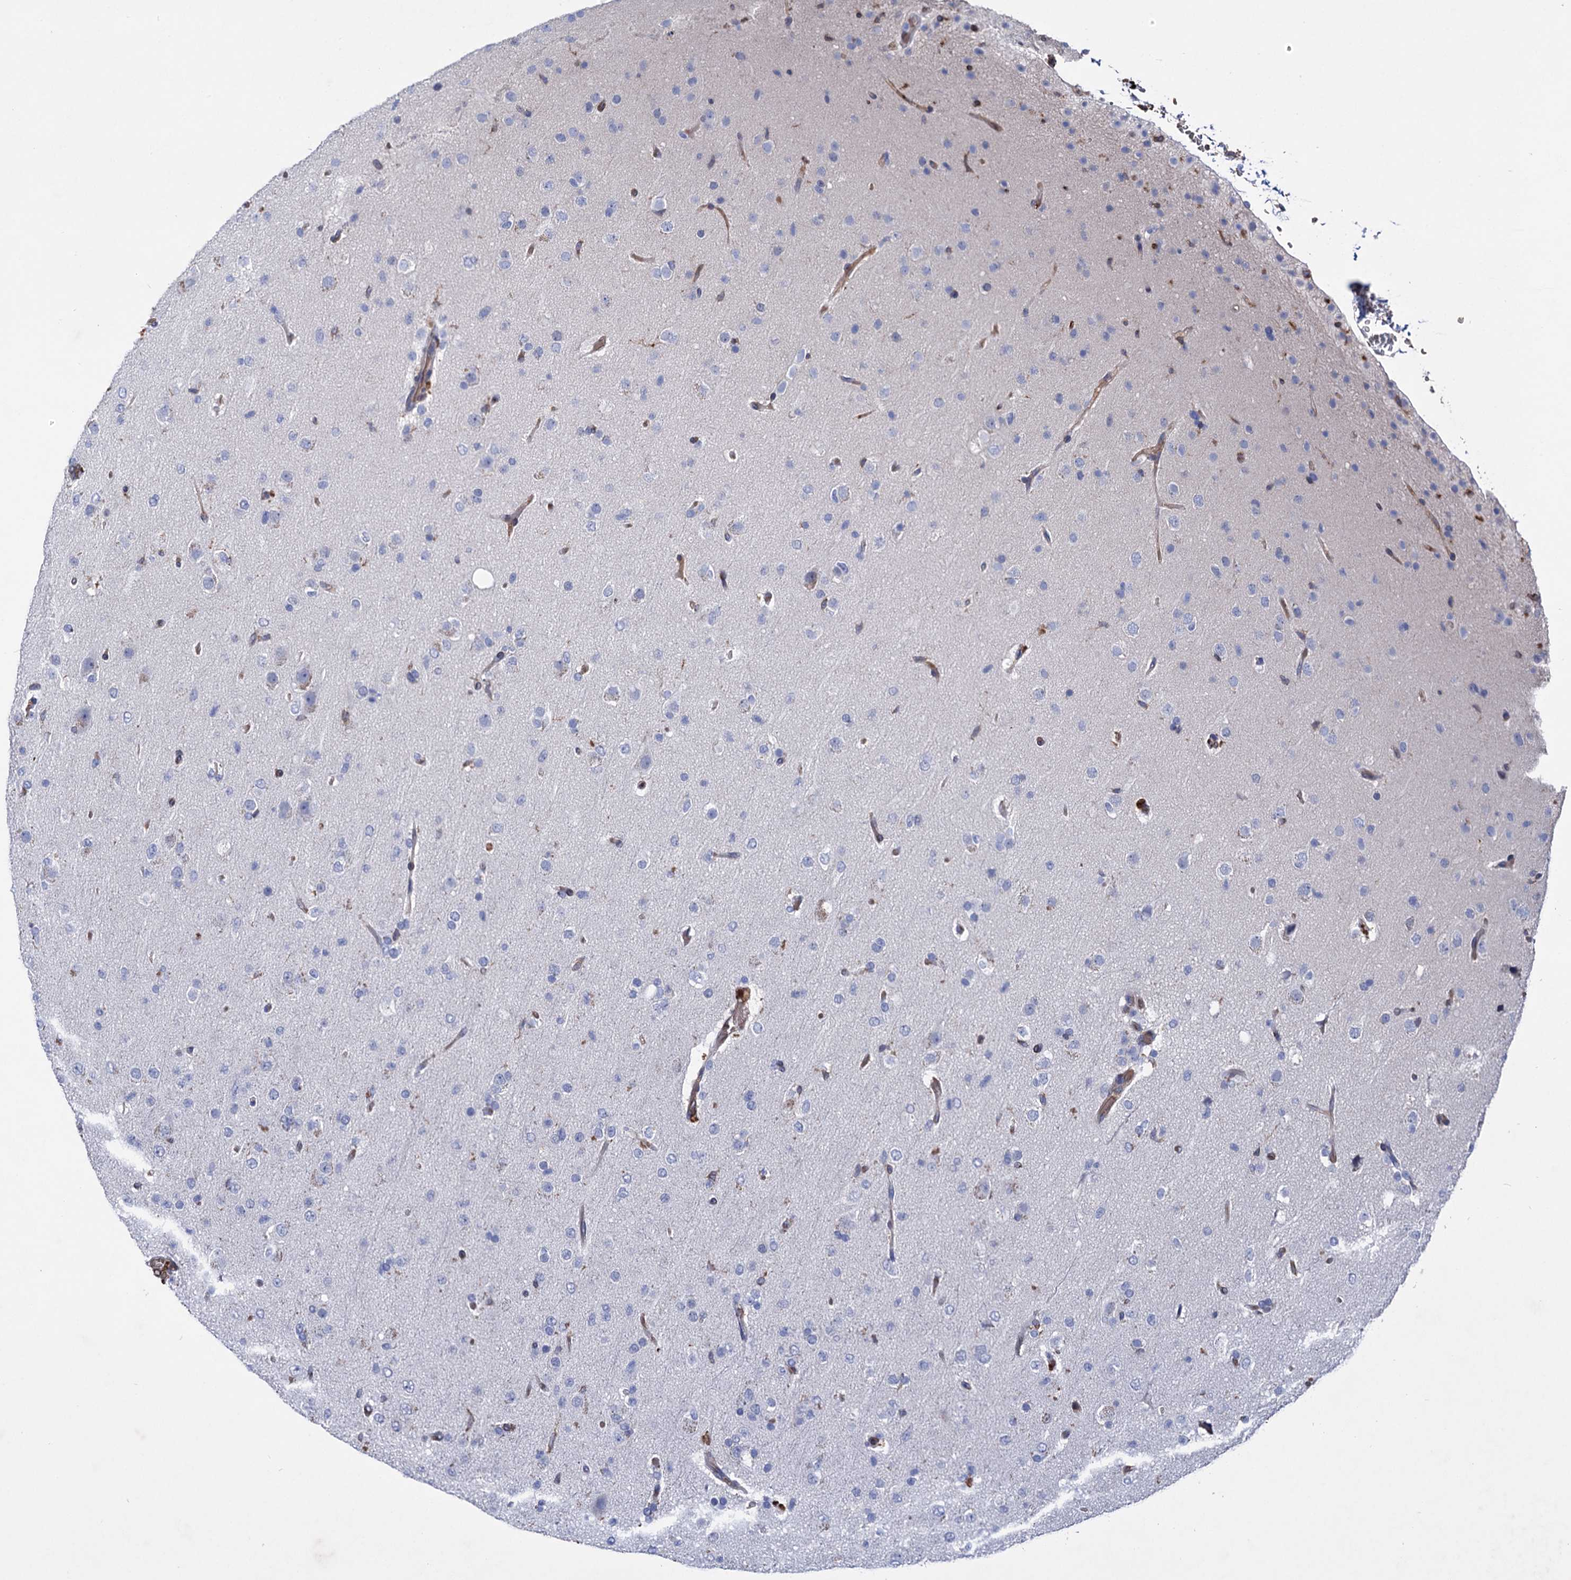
{"staining": {"intensity": "negative", "quantity": "none", "location": "none"}, "tissue": "glioma", "cell_type": "Tumor cells", "image_type": "cancer", "snomed": [{"axis": "morphology", "description": "Glioma, malignant, Low grade"}, {"axis": "topography", "description": "Brain"}], "caption": "The immunohistochemistry (IHC) photomicrograph has no significant staining in tumor cells of glioma tissue.", "gene": "STING1", "patient": {"sex": "male", "age": 65}}